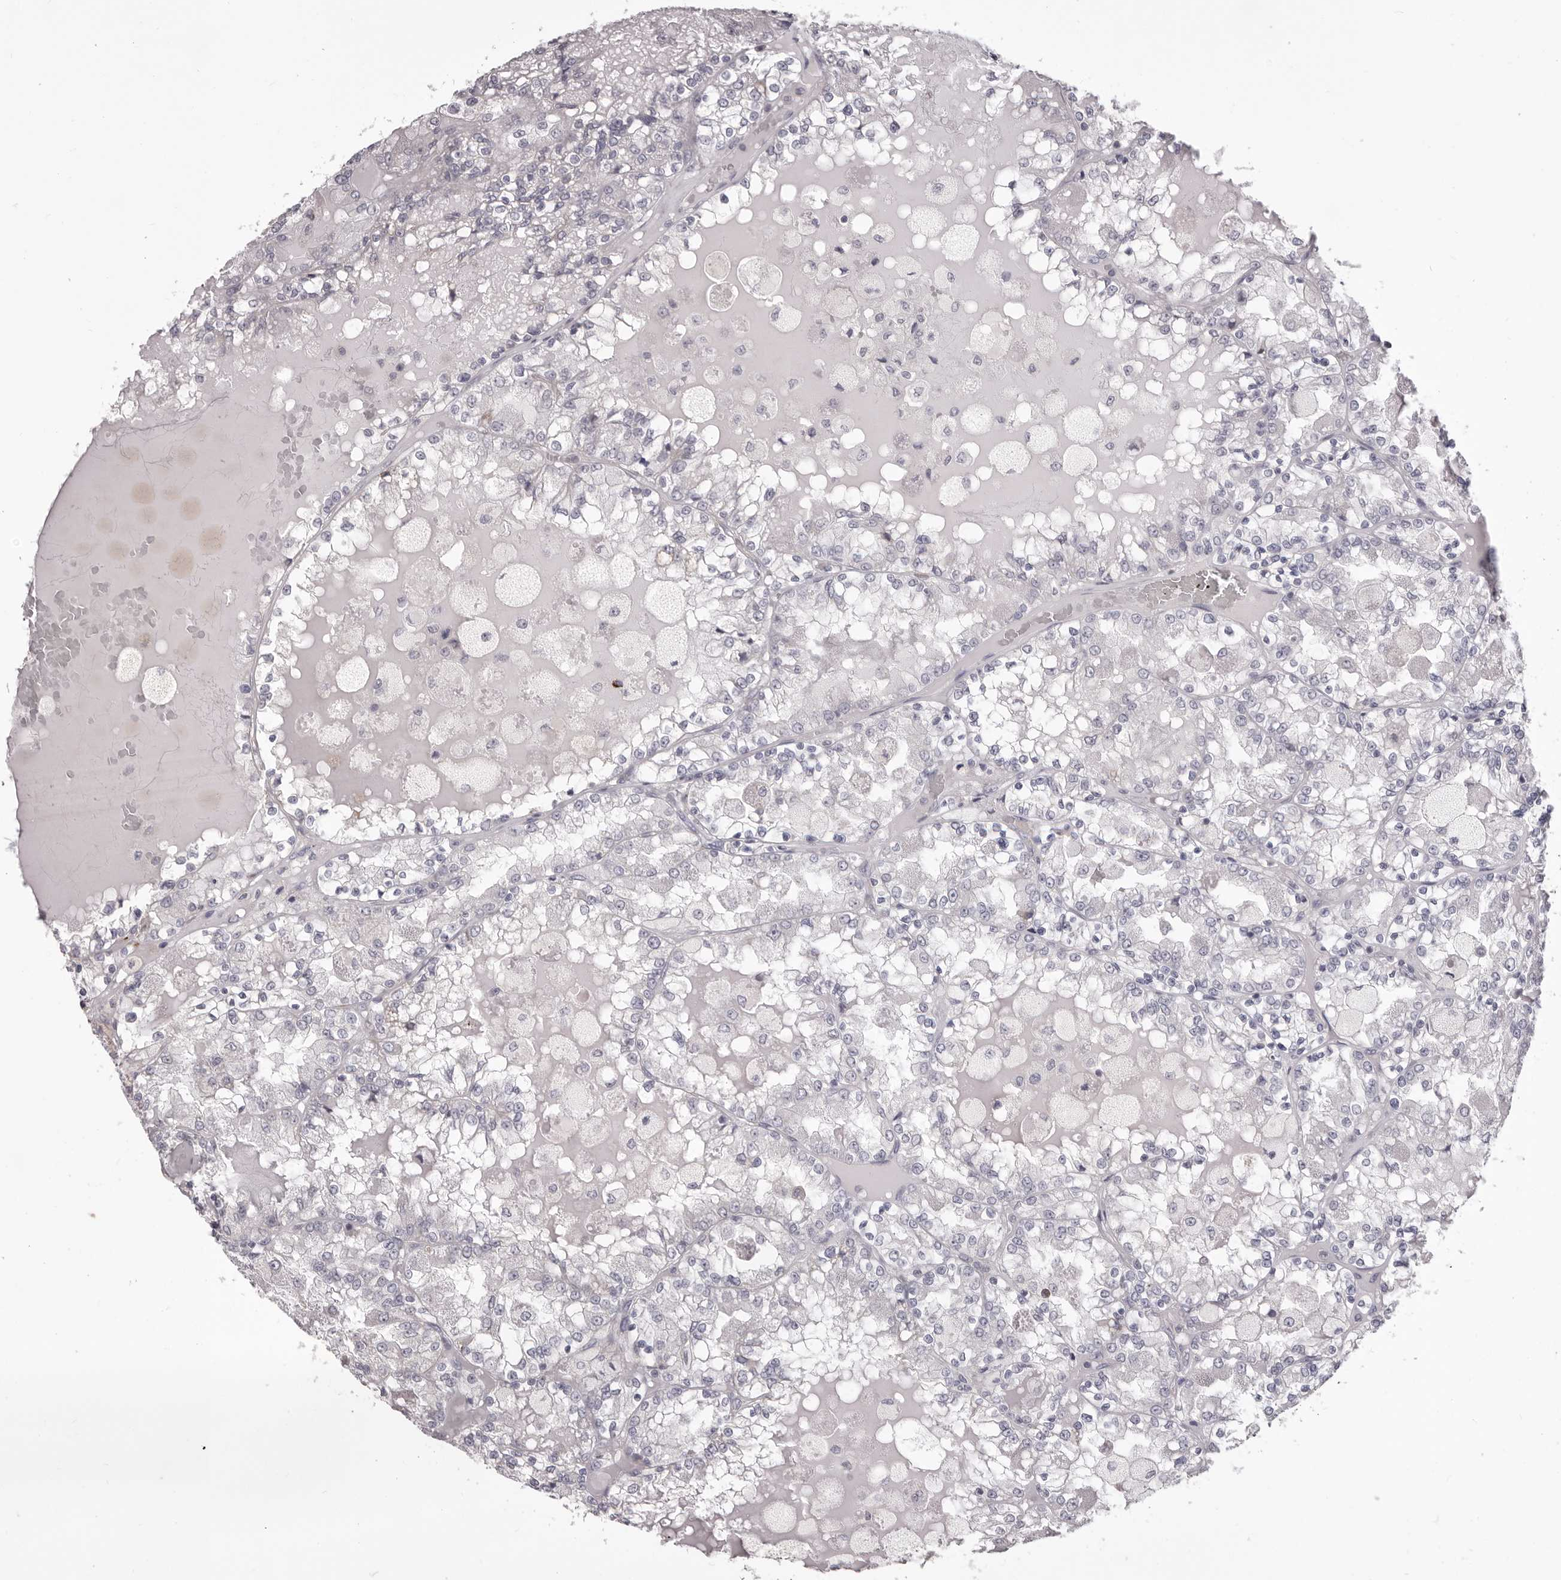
{"staining": {"intensity": "negative", "quantity": "none", "location": "none"}, "tissue": "renal cancer", "cell_type": "Tumor cells", "image_type": "cancer", "snomed": [{"axis": "morphology", "description": "Adenocarcinoma, NOS"}, {"axis": "topography", "description": "Kidney"}], "caption": "This is an IHC histopathology image of human renal adenocarcinoma. There is no positivity in tumor cells.", "gene": "PRMT2", "patient": {"sex": "female", "age": 56}}